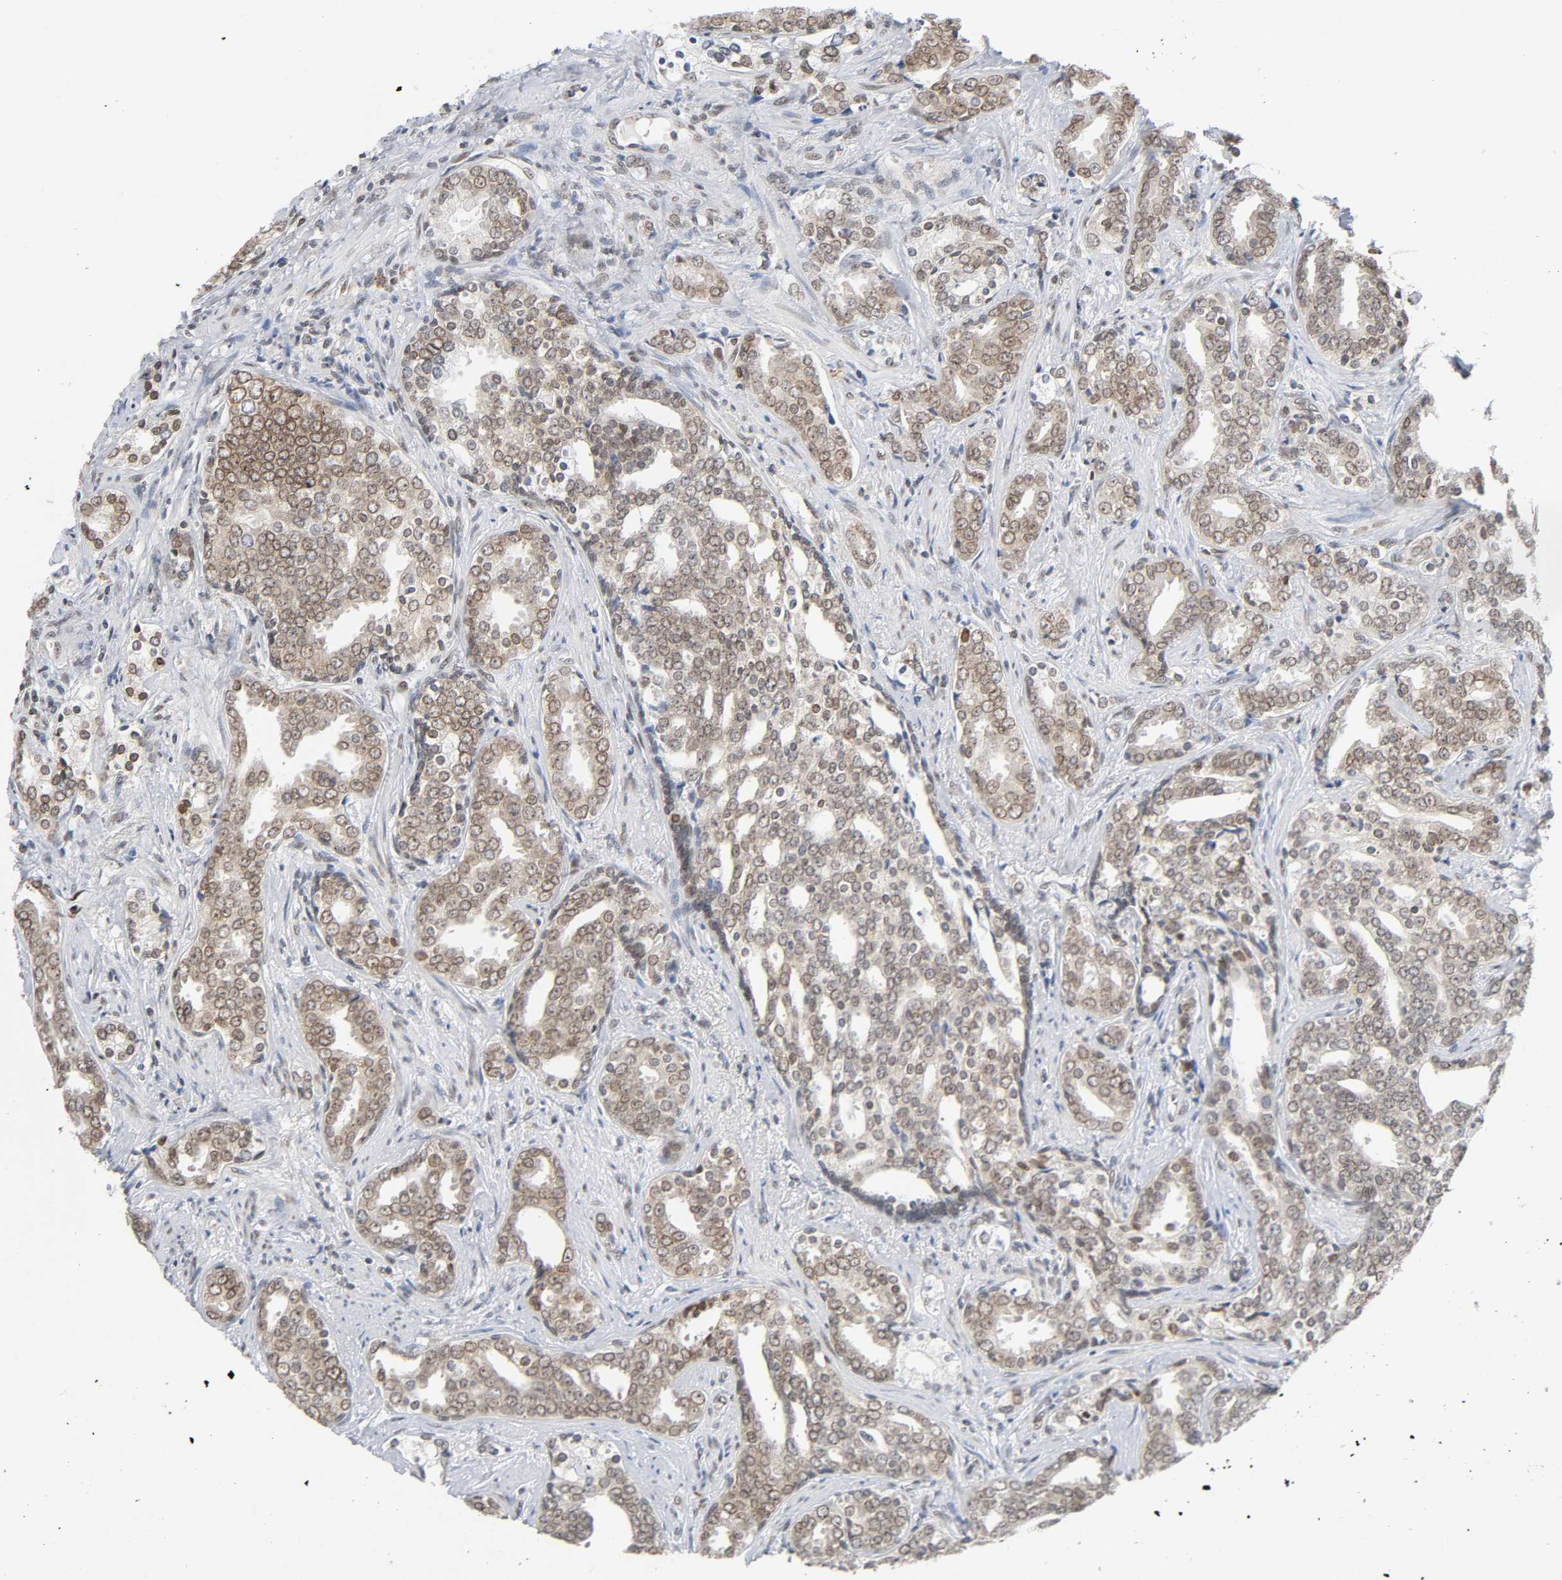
{"staining": {"intensity": "moderate", "quantity": ">75%", "location": "nuclear"}, "tissue": "prostate cancer", "cell_type": "Tumor cells", "image_type": "cancer", "snomed": [{"axis": "morphology", "description": "Adenocarcinoma, High grade"}, {"axis": "topography", "description": "Prostate"}], "caption": "Tumor cells exhibit medium levels of moderate nuclear positivity in approximately >75% of cells in human prostate cancer.", "gene": "SUMO1", "patient": {"sex": "male", "age": 67}}